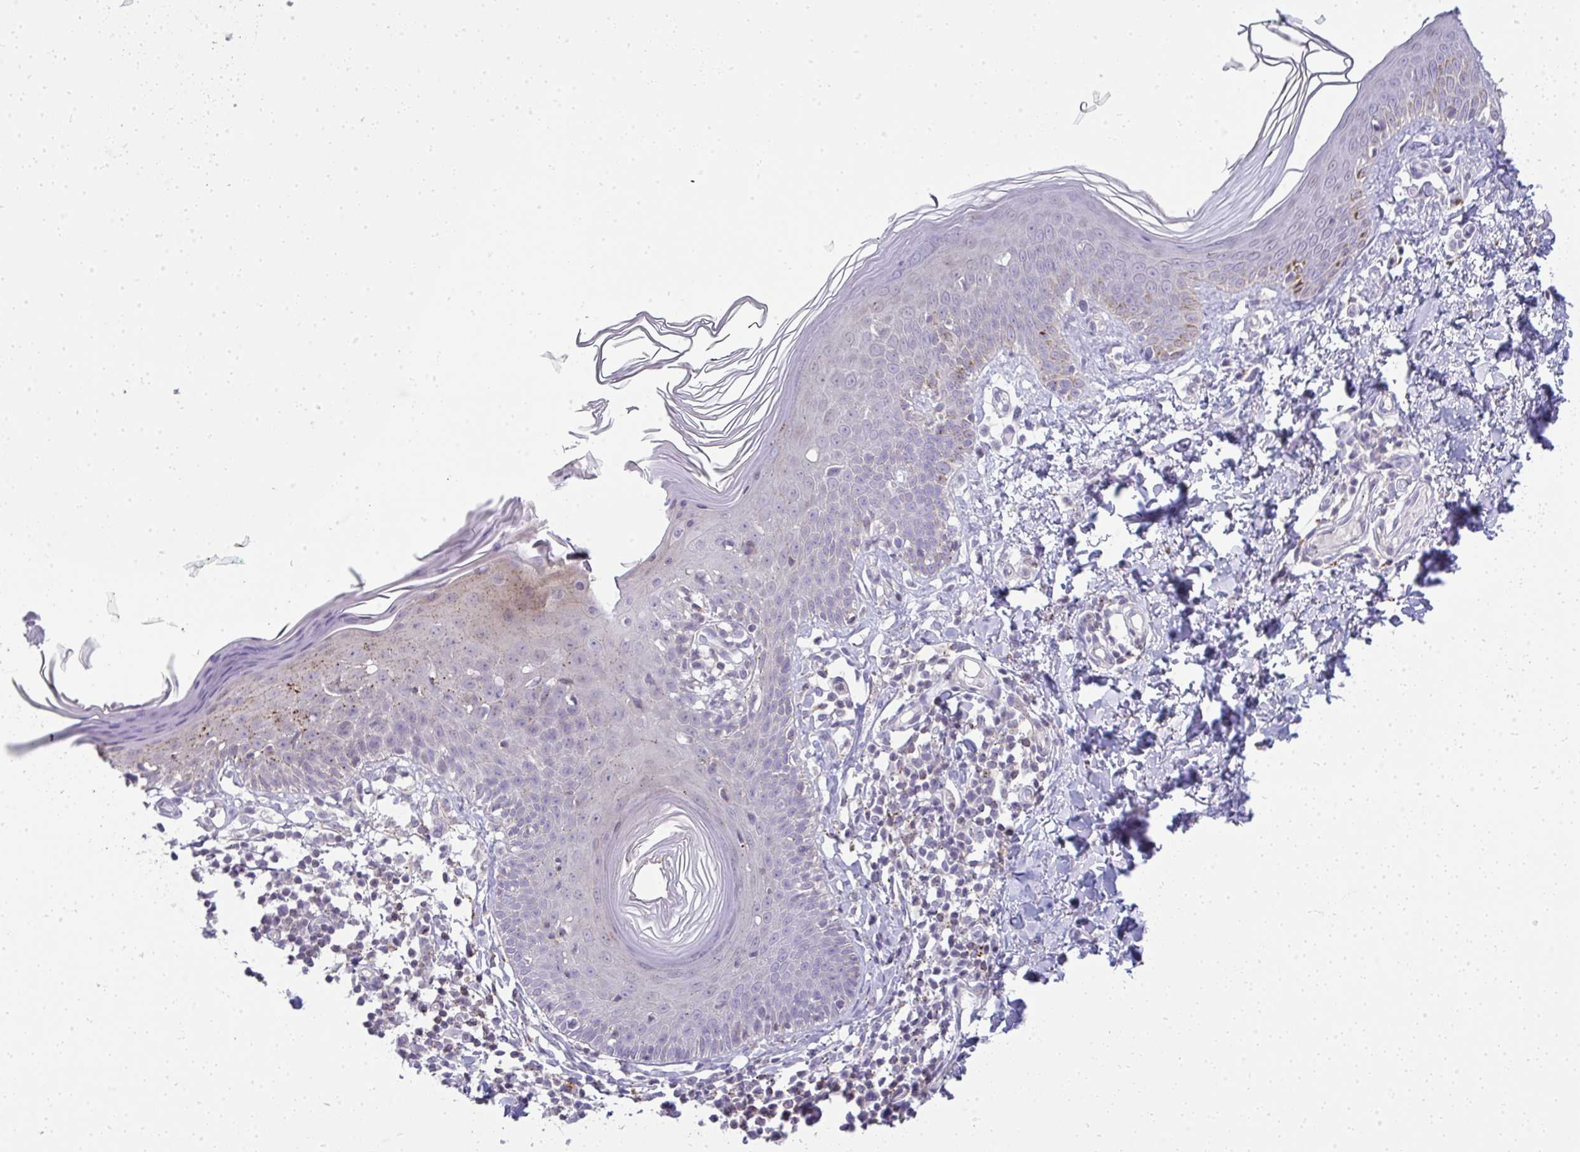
{"staining": {"intensity": "negative", "quantity": "none", "location": "none"}, "tissue": "skin", "cell_type": "Fibroblasts", "image_type": "normal", "snomed": [{"axis": "morphology", "description": "Normal tissue, NOS"}, {"axis": "topography", "description": "Skin"}, {"axis": "topography", "description": "Peripheral nerve tissue"}], "caption": "Histopathology image shows no protein staining in fibroblasts of normal skin. Brightfield microscopy of immunohistochemistry stained with DAB (3,3'-diaminobenzidine) (brown) and hematoxylin (blue), captured at high magnification.", "gene": "VPS4B", "patient": {"sex": "female", "age": 45}}